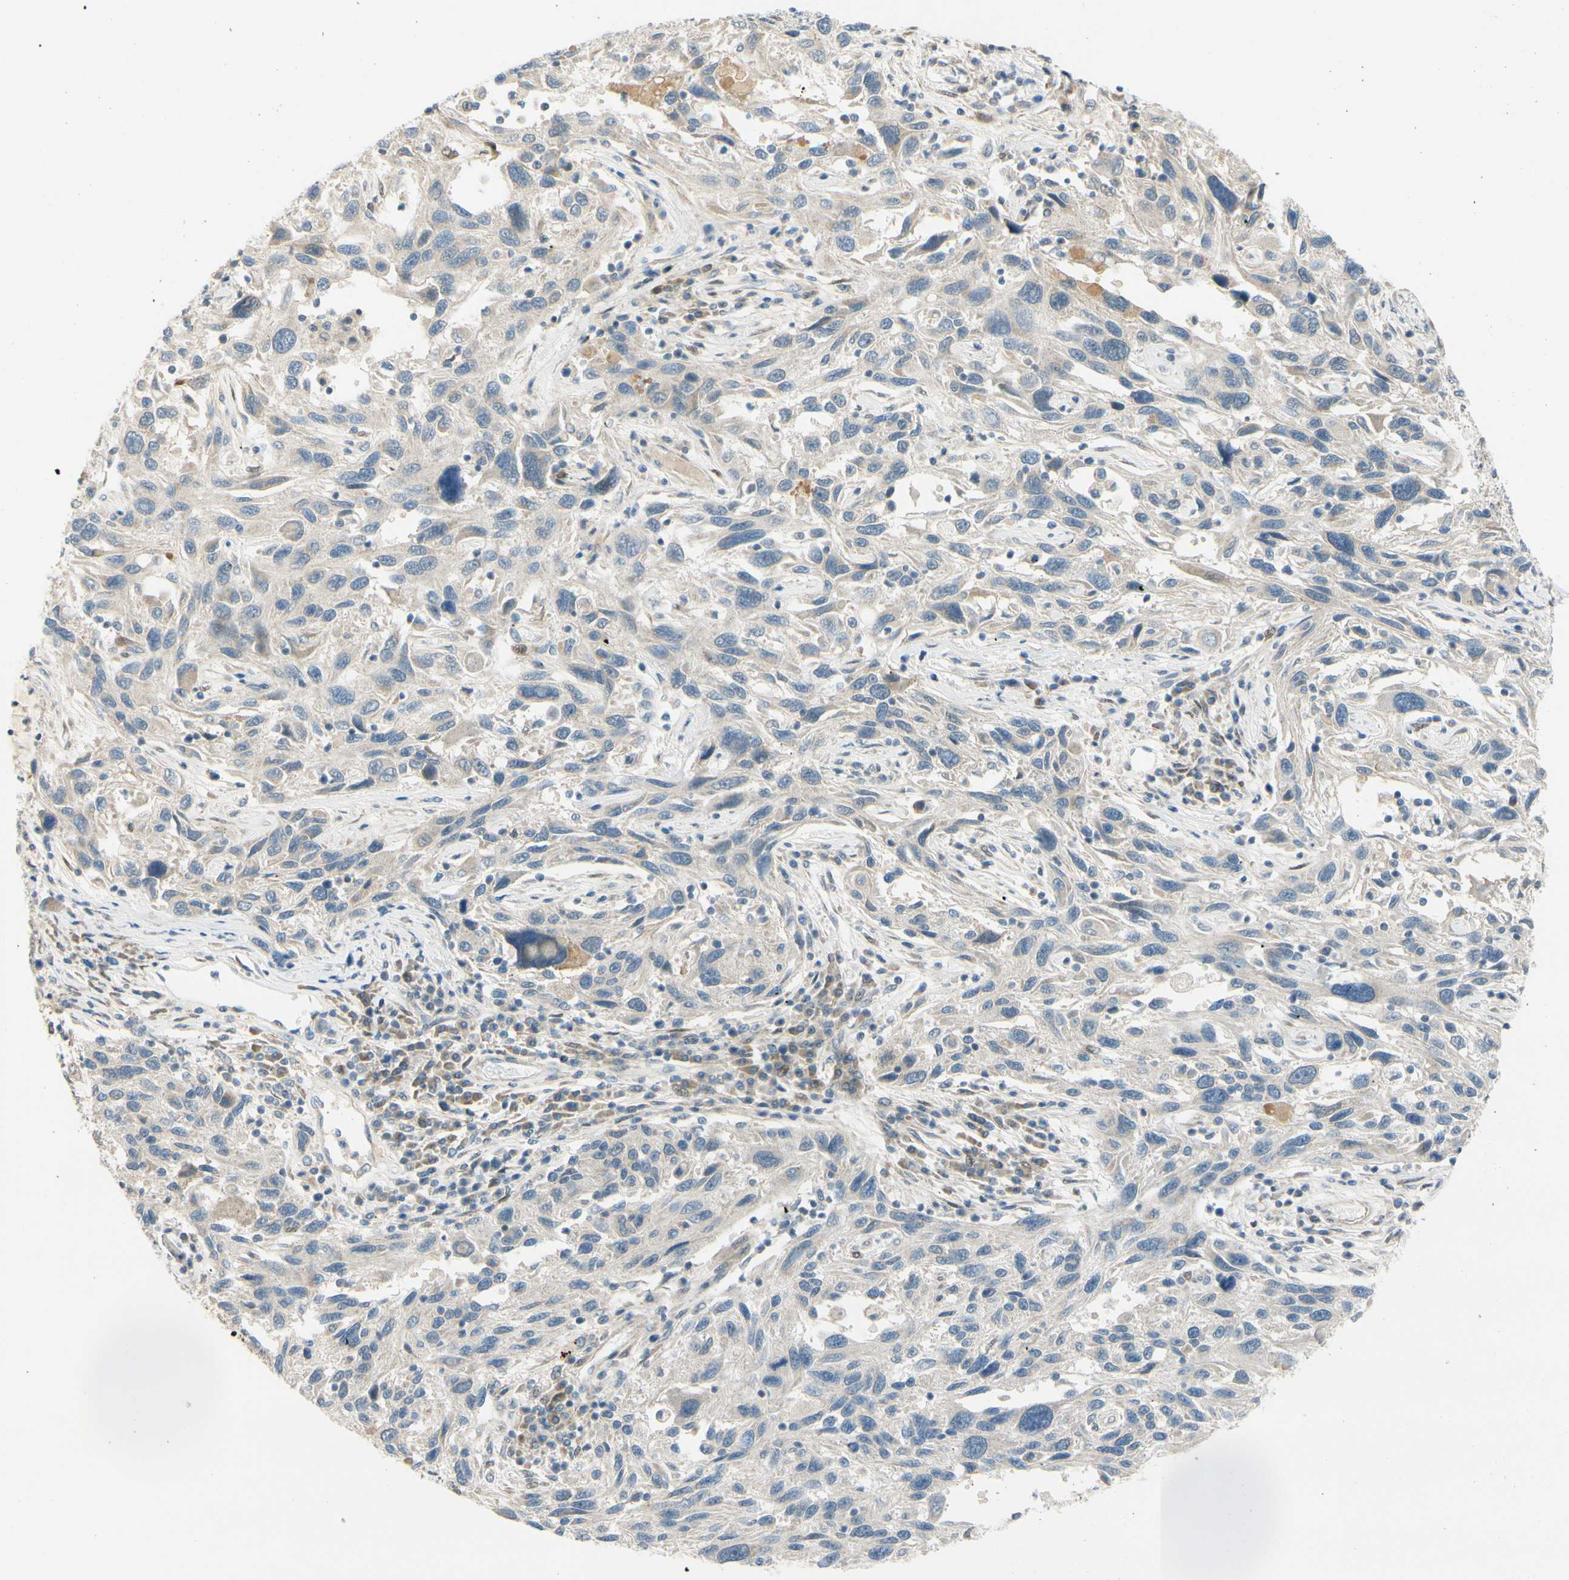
{"staining": {"intensity": "negative", "quantity": "none", "location": "none"}, "tissue": "melanoma", "cell_type": "Tumor cells", "image_type": "cancer", "snomed": [{"axis": "morphology", "description": "Malignant melanoma, NOS"}, {"axis": "topography", "description": "Skin"}], "caption": "A photomicrograph of human melanoma is negative for staining in tumor cells.", "gene": "FHL2", "patient": {"sex": "male", "age": 53}}